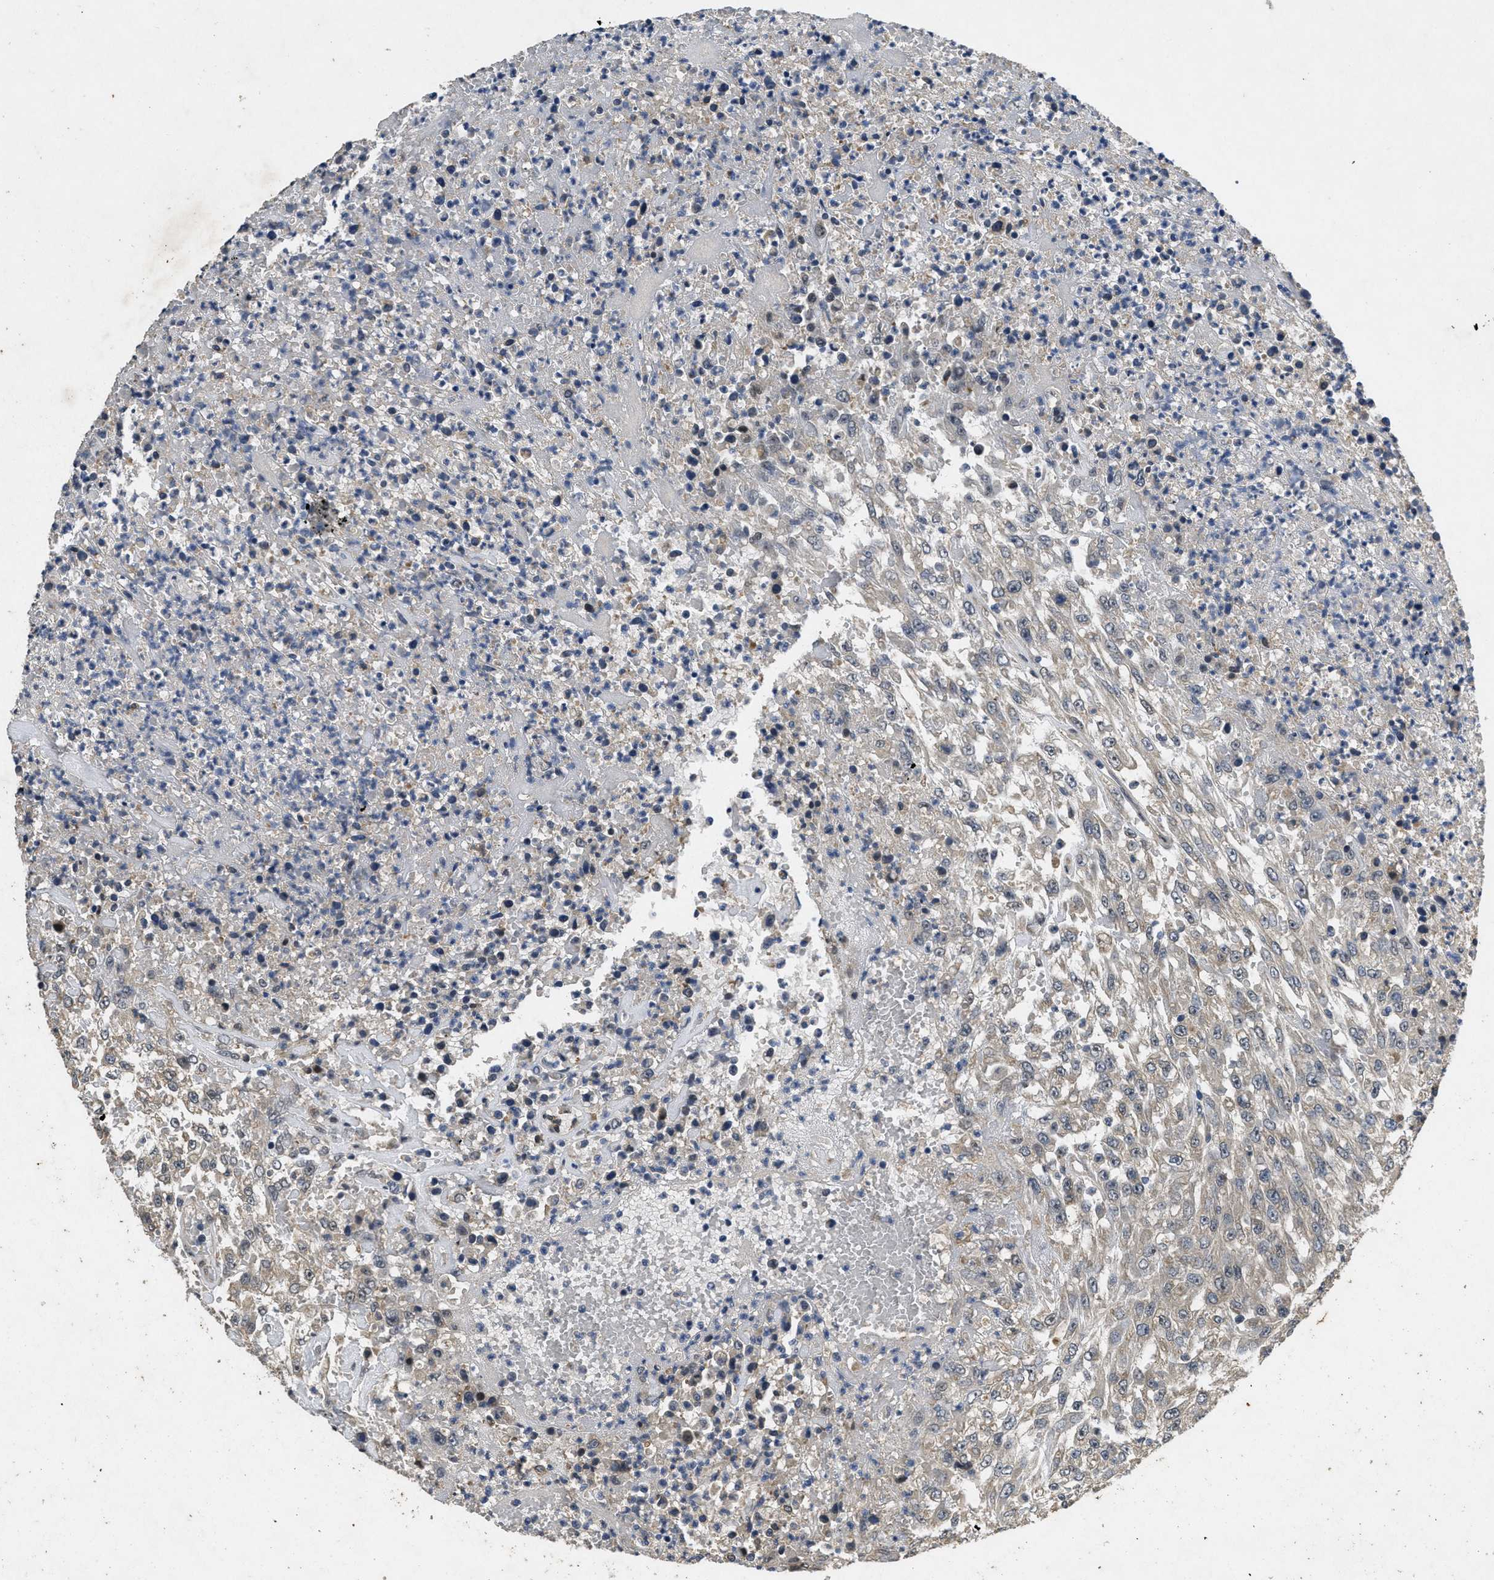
{"staining": {"intensity": "negative", "quantity": "none", "location": "none"}, "tissue": "urothelial cancer", "cell_type": "Tumor cells", "image_type": "cancer", "snomed": [{"axis": "morphology", "description": "Urothelial carcinoma, High grade"}, {"axis": "topography", "description": "Urinary bladder"}], "caption": "Immunohistochemical staining of urothelial cancer demonstrates no significant expression in tumor cells. Brightfield microscopy of immunohistochemistry stained with DAB (3,3'-diaminobenzidine) (brown) and hematoxylin (blue), captured at high magnification.", "gene": "PAPOLG", "patient": {"sex": "male", "age": 46}}